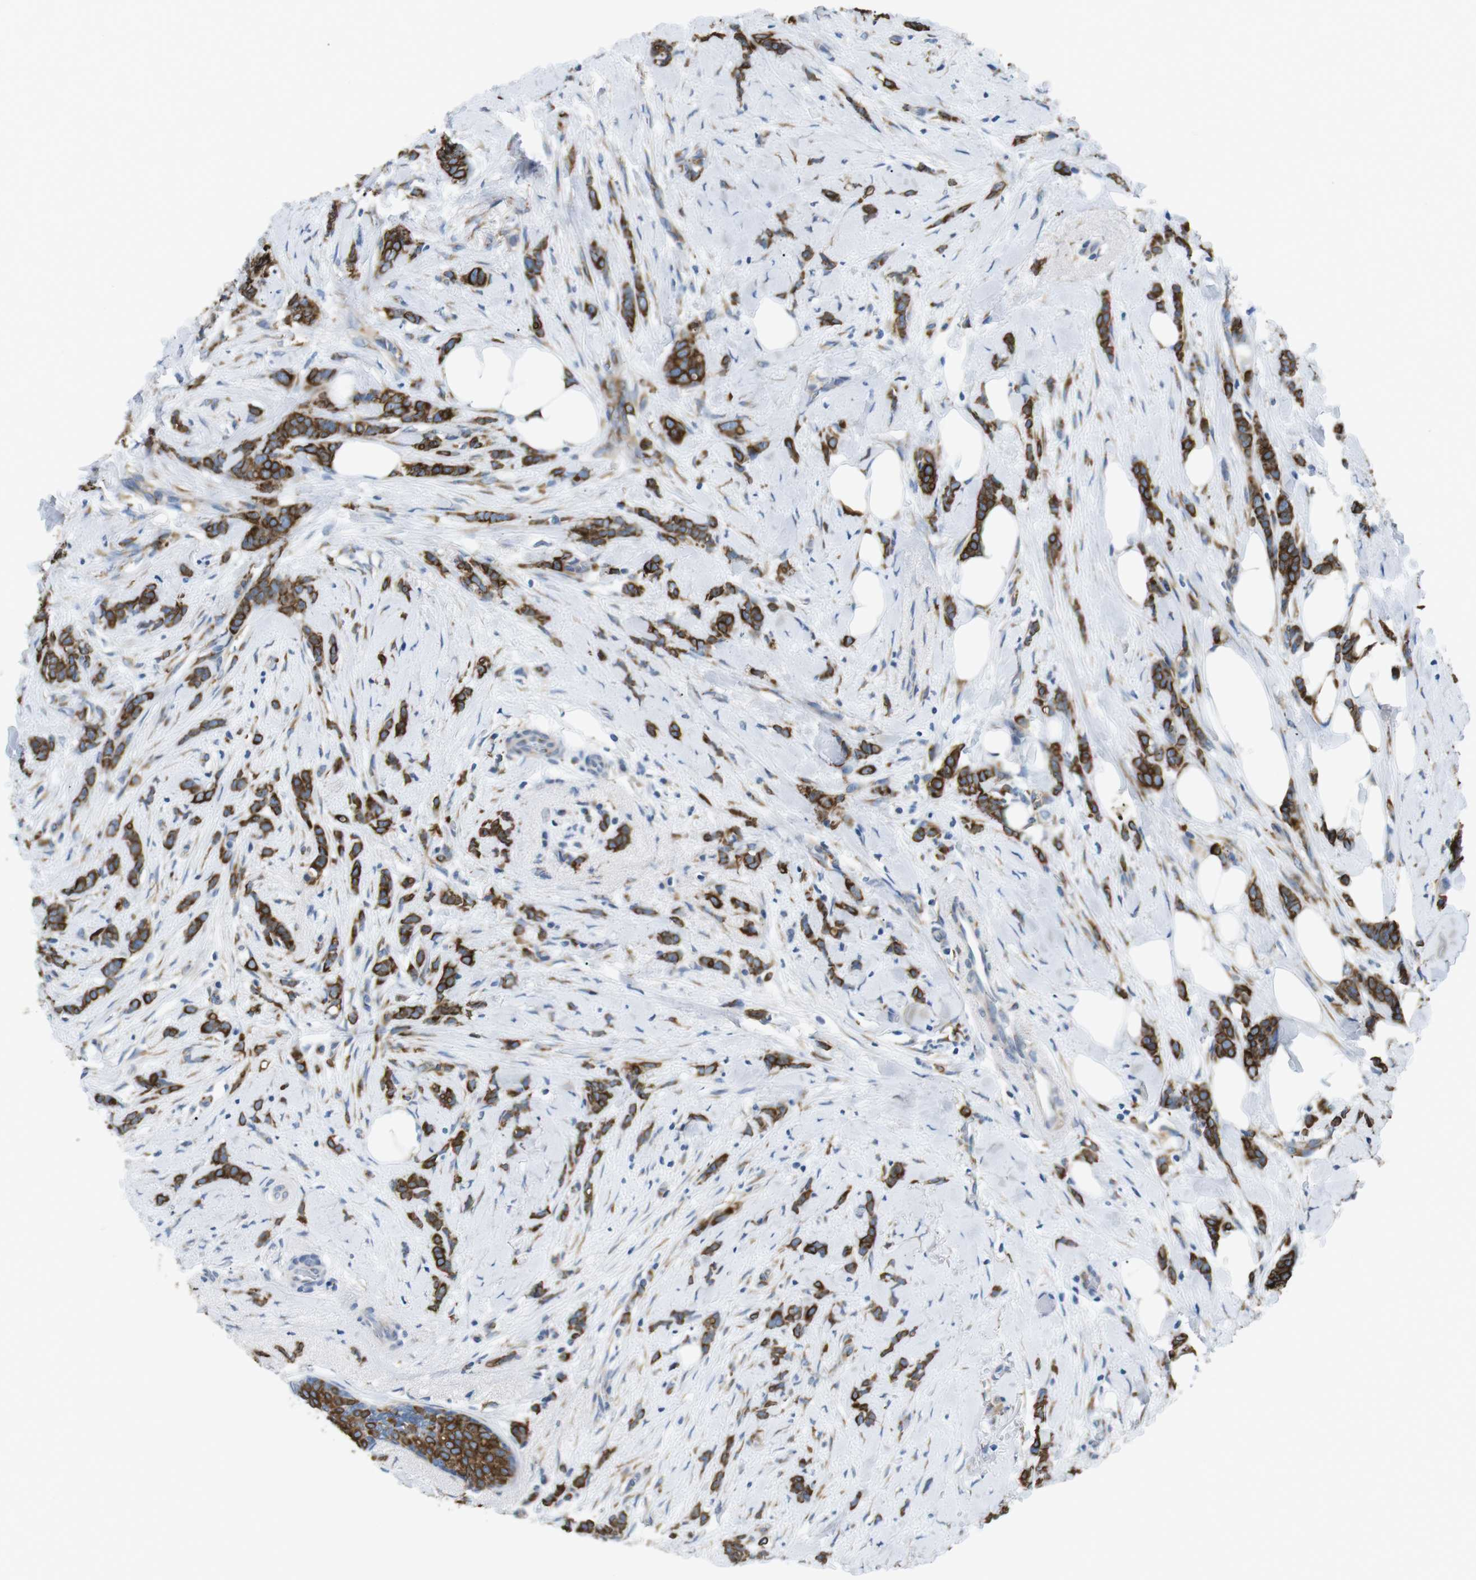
{"staining": {"intensity": "strong", "quantity": ">75%", "location": "cytoplasmic/membranous"}, "tissue": "breast cancer", "cell_type": "Tumor cells", "image_type": "cancer", "snomed": [{"axis": "morphology", "description": "Lobular carcinoma, in situ"}, {"axis": "morphology", "description": "Lobular carcinoma"}, {"axis": "topography", "description": "Breast"}], "caption": "The image shows staining of breast cancer, revealing strong cytoplasmic/membranous protein positivity (brown color) within tumor cells.", "gene": "UNC5CL", "patient": {"sex": "female", "age": 41}}